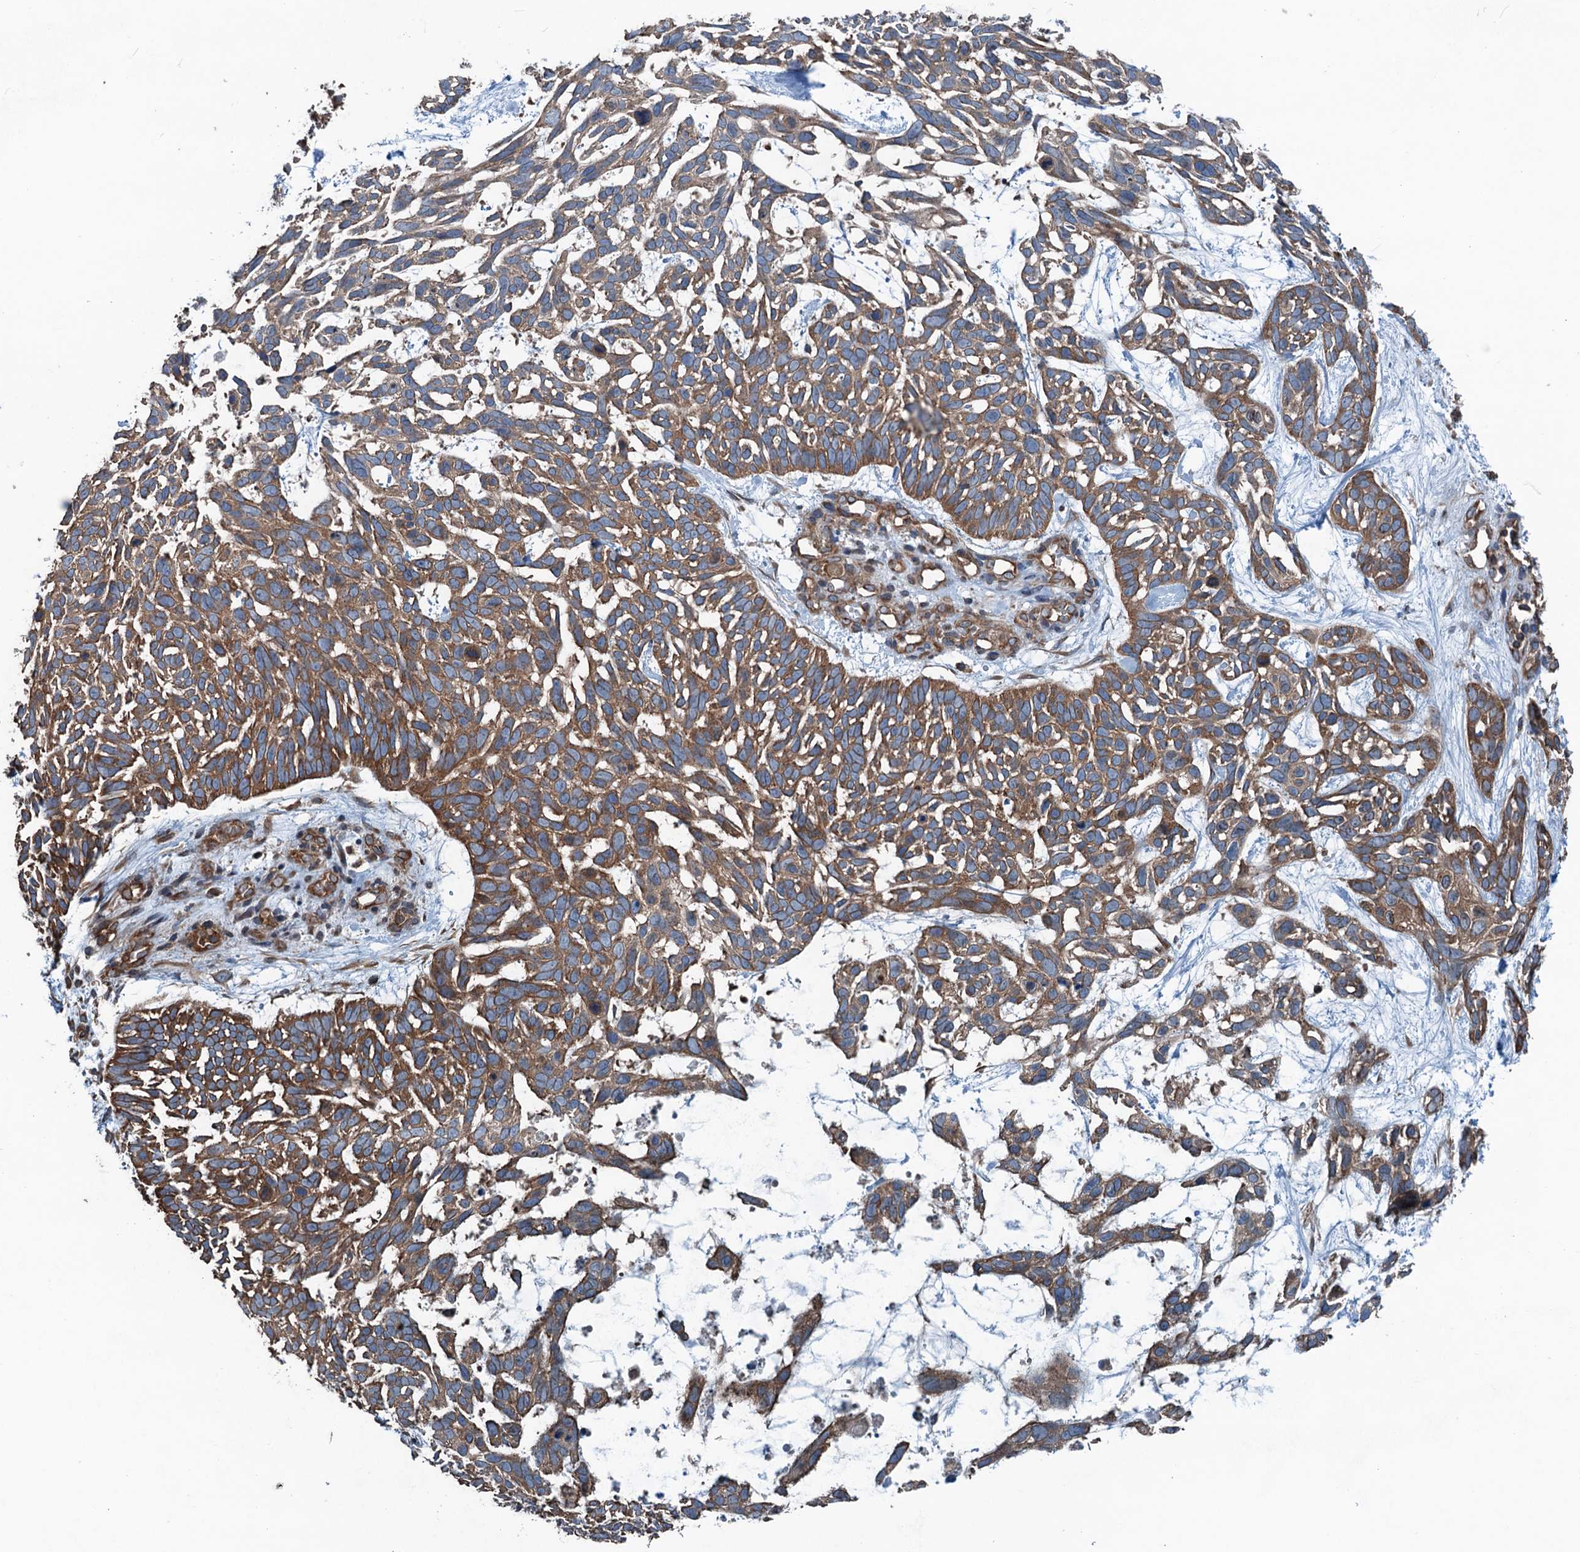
{"staining": {"intensity": "moderate", "quantity": ">75%", "location": "cytoplasmic/membranous"}, "tissue": "skin cancer", "cell_type": "Tumor cells", "image_type": "cancer", "snomed": [{"axis": "morphology", "description": "Basal cell carcinoma"}, {"axis": "topography", "description": "Skin"}], "caption": "Skin basal cell carcinoma stained for a protein (brown) exhibits moderate cytoplasmic/membranous positive positivity in approximately >75% of tumor cells.", "gene": "TRAPPC8", "patient": {"sex": "male", "age": 88}}